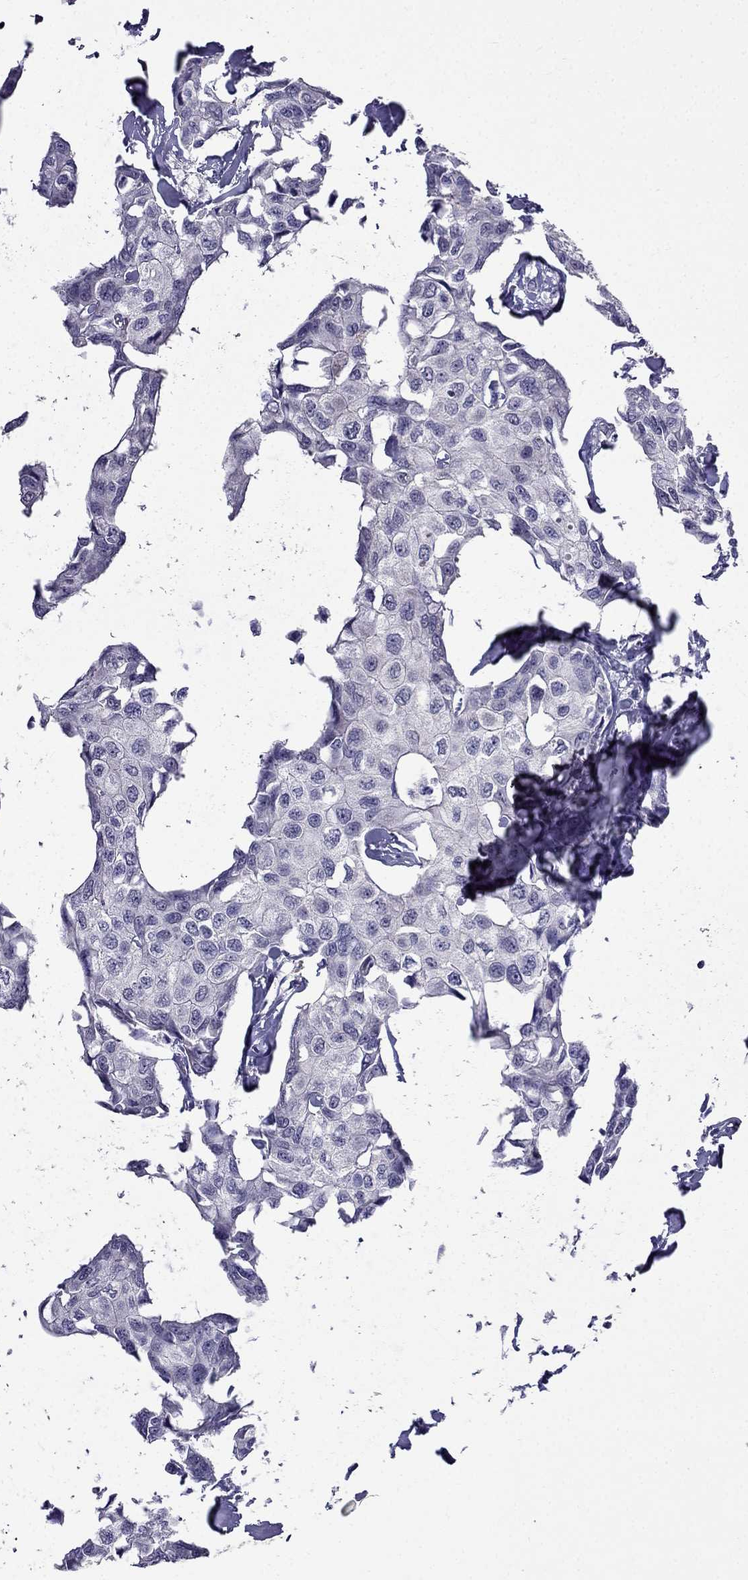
{"staining": {"intensity": "negative", "quantity": "none", "location": "none"}, "tissue": "breast cancer", "cell_type": "Tumor cells", "image_type": "cancer", "snomed": [{"axis": "morphology", "description": "Duct carcinoma"}, {"axis": "topography", "description": "Breast"}], "caption": "This is an immunohistochemistry photomicrograph of invasive ductal carcinoma (breast). There is no positivity in tumor cells.", "gene": "AQP9", "patient": {"sex": "female", "age": 80}}